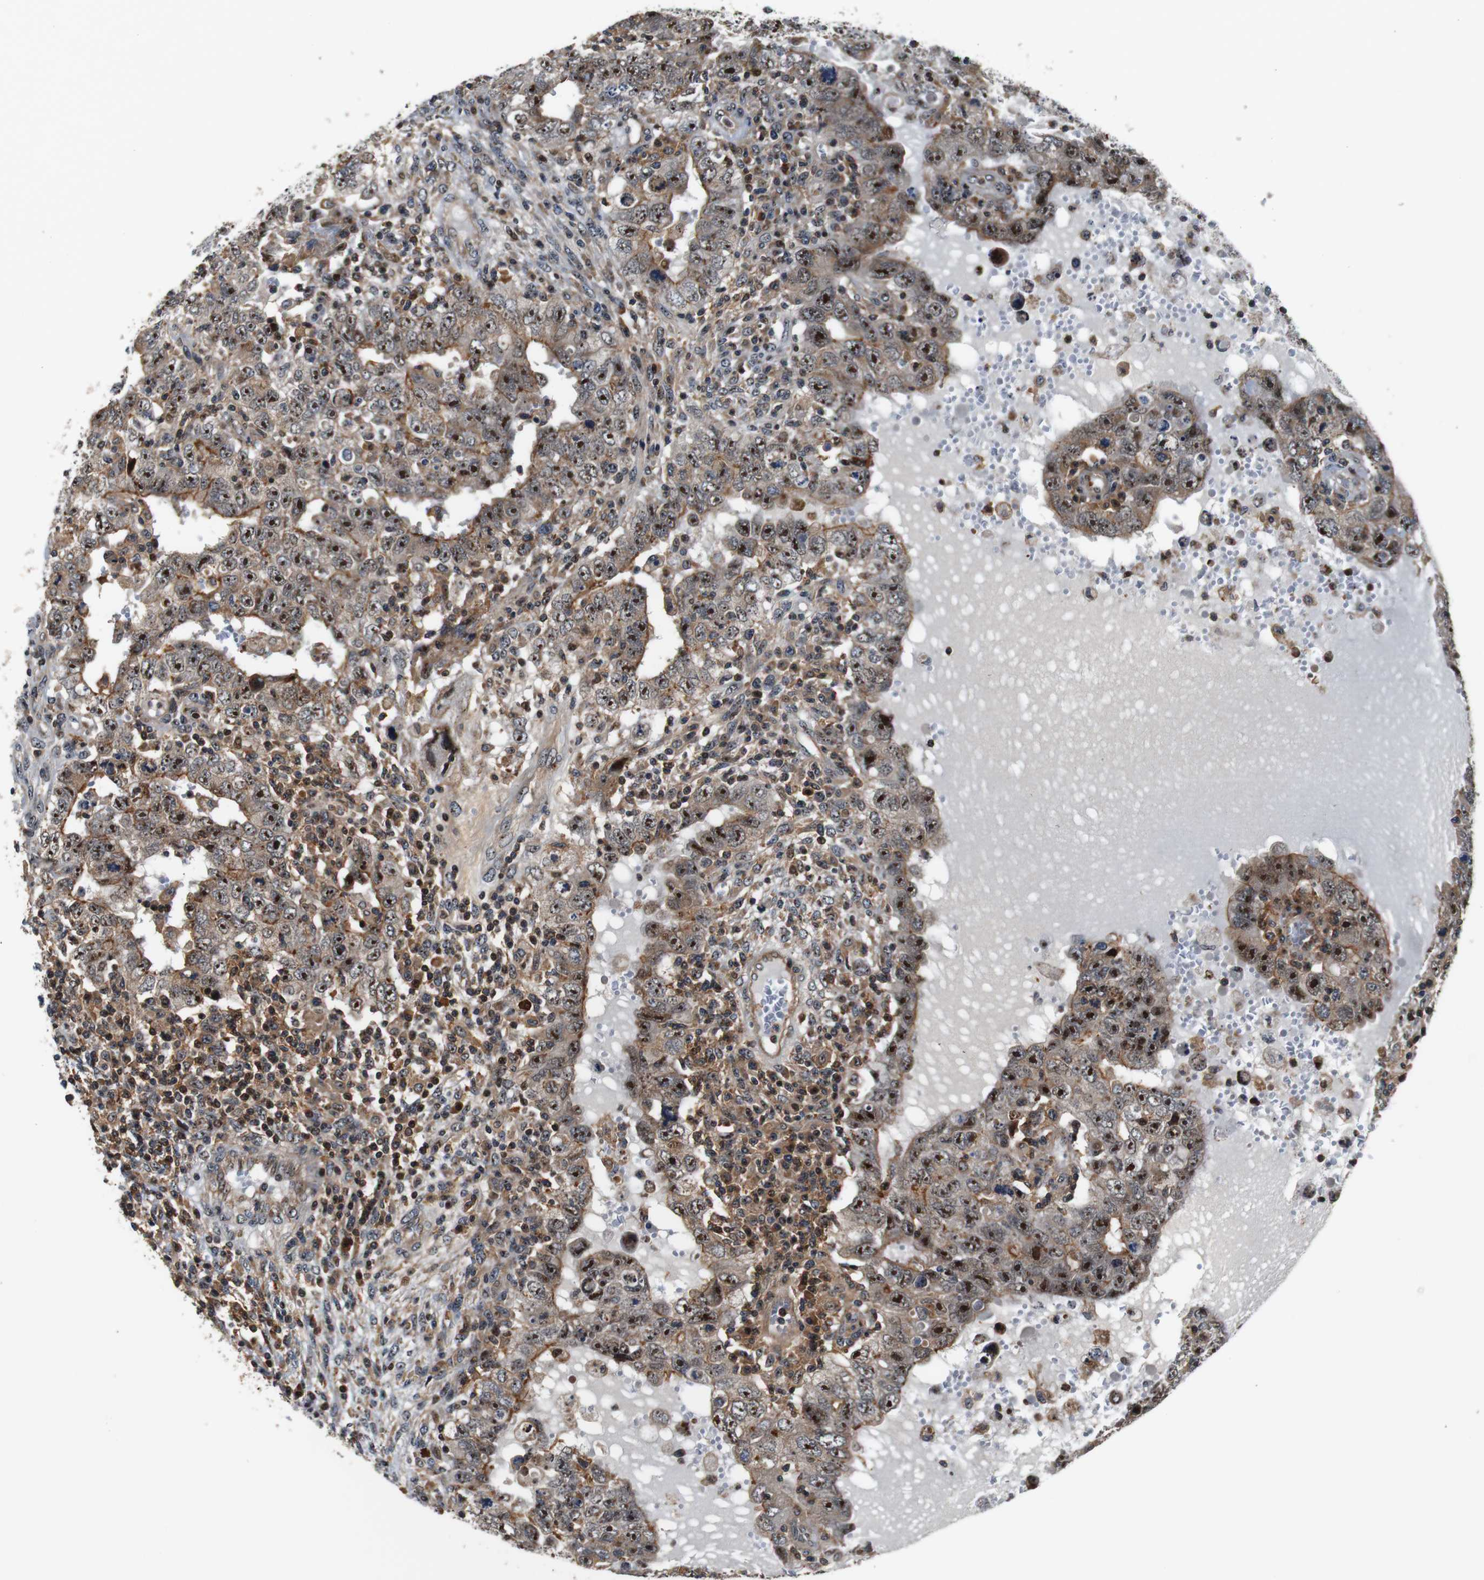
{"staining": {"intensity": "strong", "quantity": ">75%", "location": "cytoplasmic/membranous,nuclear"}, "tissue": "testis cancer", "cell_type": "Tumor cells", "image_type": "cancer", "snomed": [{"axis": "morphology", "description": "Carcinoma, Embryonal, NOS"}, {"axis": "topography", "description": "Testis"}], "caption": "This is a micrograph of immunohistochemistry staining of testis cancer, which shows strong staining in the cytoplasmic/membranous and nuclear of tumor cells.", "gene": "LRP4", "patient": {"sex": "male", "age": 26}}